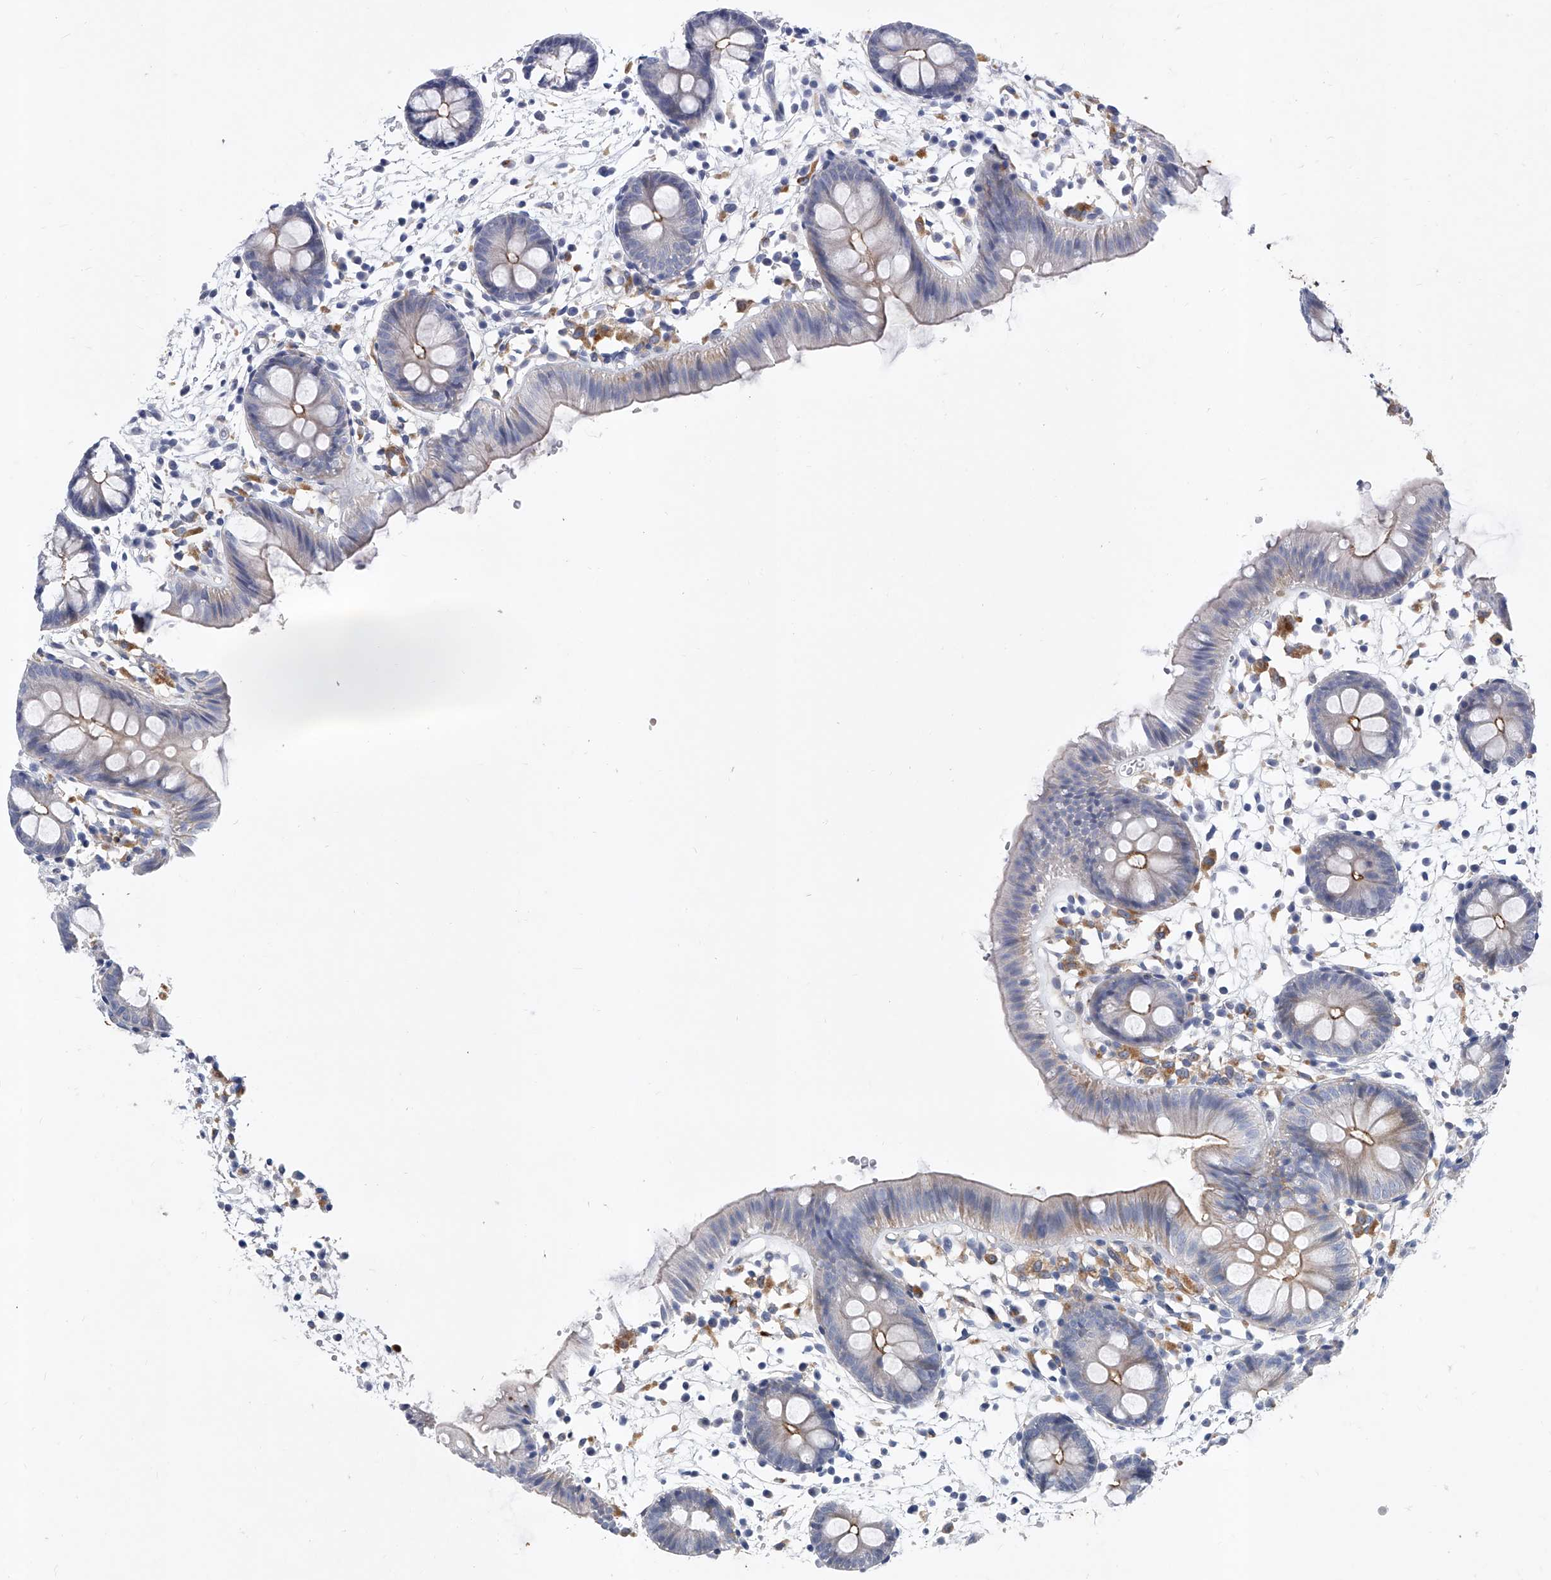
{"staining": {"intensity": "weak", "quantity": "<25%", "location": "cytoplasmic/membranous"}, "tissue": "colon", "cell_type": "Endothelial cells", "image_type": "normal", "snomed": [{"axis": "morphology", "description": "Normal tissue, NOS"}, {"axis": "topography", "description": "Colon"}], "caption": "Endothelial cells show no significant protein positivity in normal colon.", "gene": "ENSG00000250424", "patient": {"sex": "male", "age": 56}}